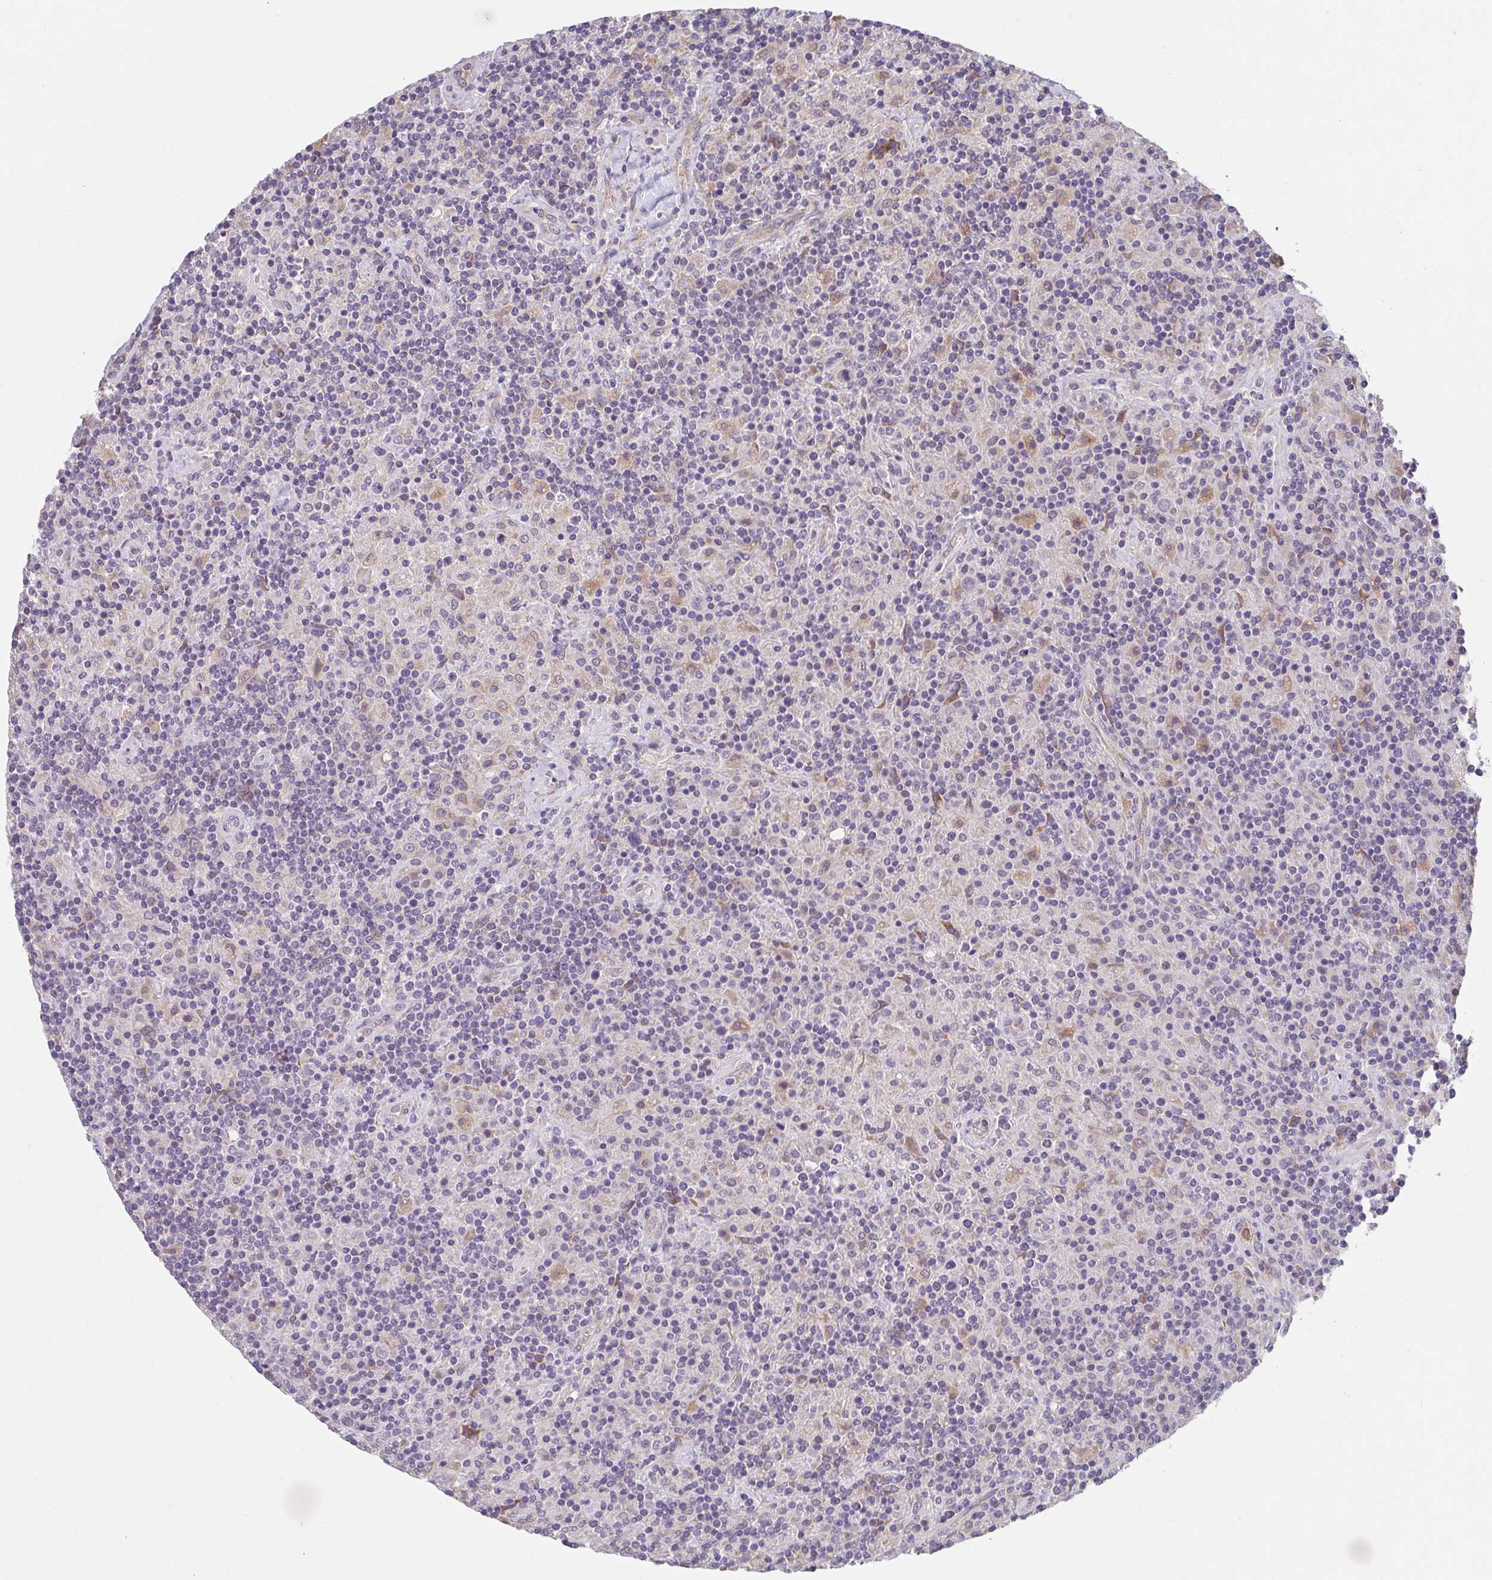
{"staining": {"intensity": "negative", "quantity": "none", "location": "none"}, "tissue": "lymphoma", "cell_type": "Tumor cells", "image_type": "cancer", "snomed": [{"axis": "morphology", "description": "Hodgkin's disease, NOS"}, {"axis": "topography", "description": "Lymph node"}], "caption": "Immunohistochemistry histopathology image of human lymphoma stained for a protein (brown), which reveals no positivity in tumor cells.", "gene": "TSPAN31", "patient": {"sex": "male", "age": 70}}